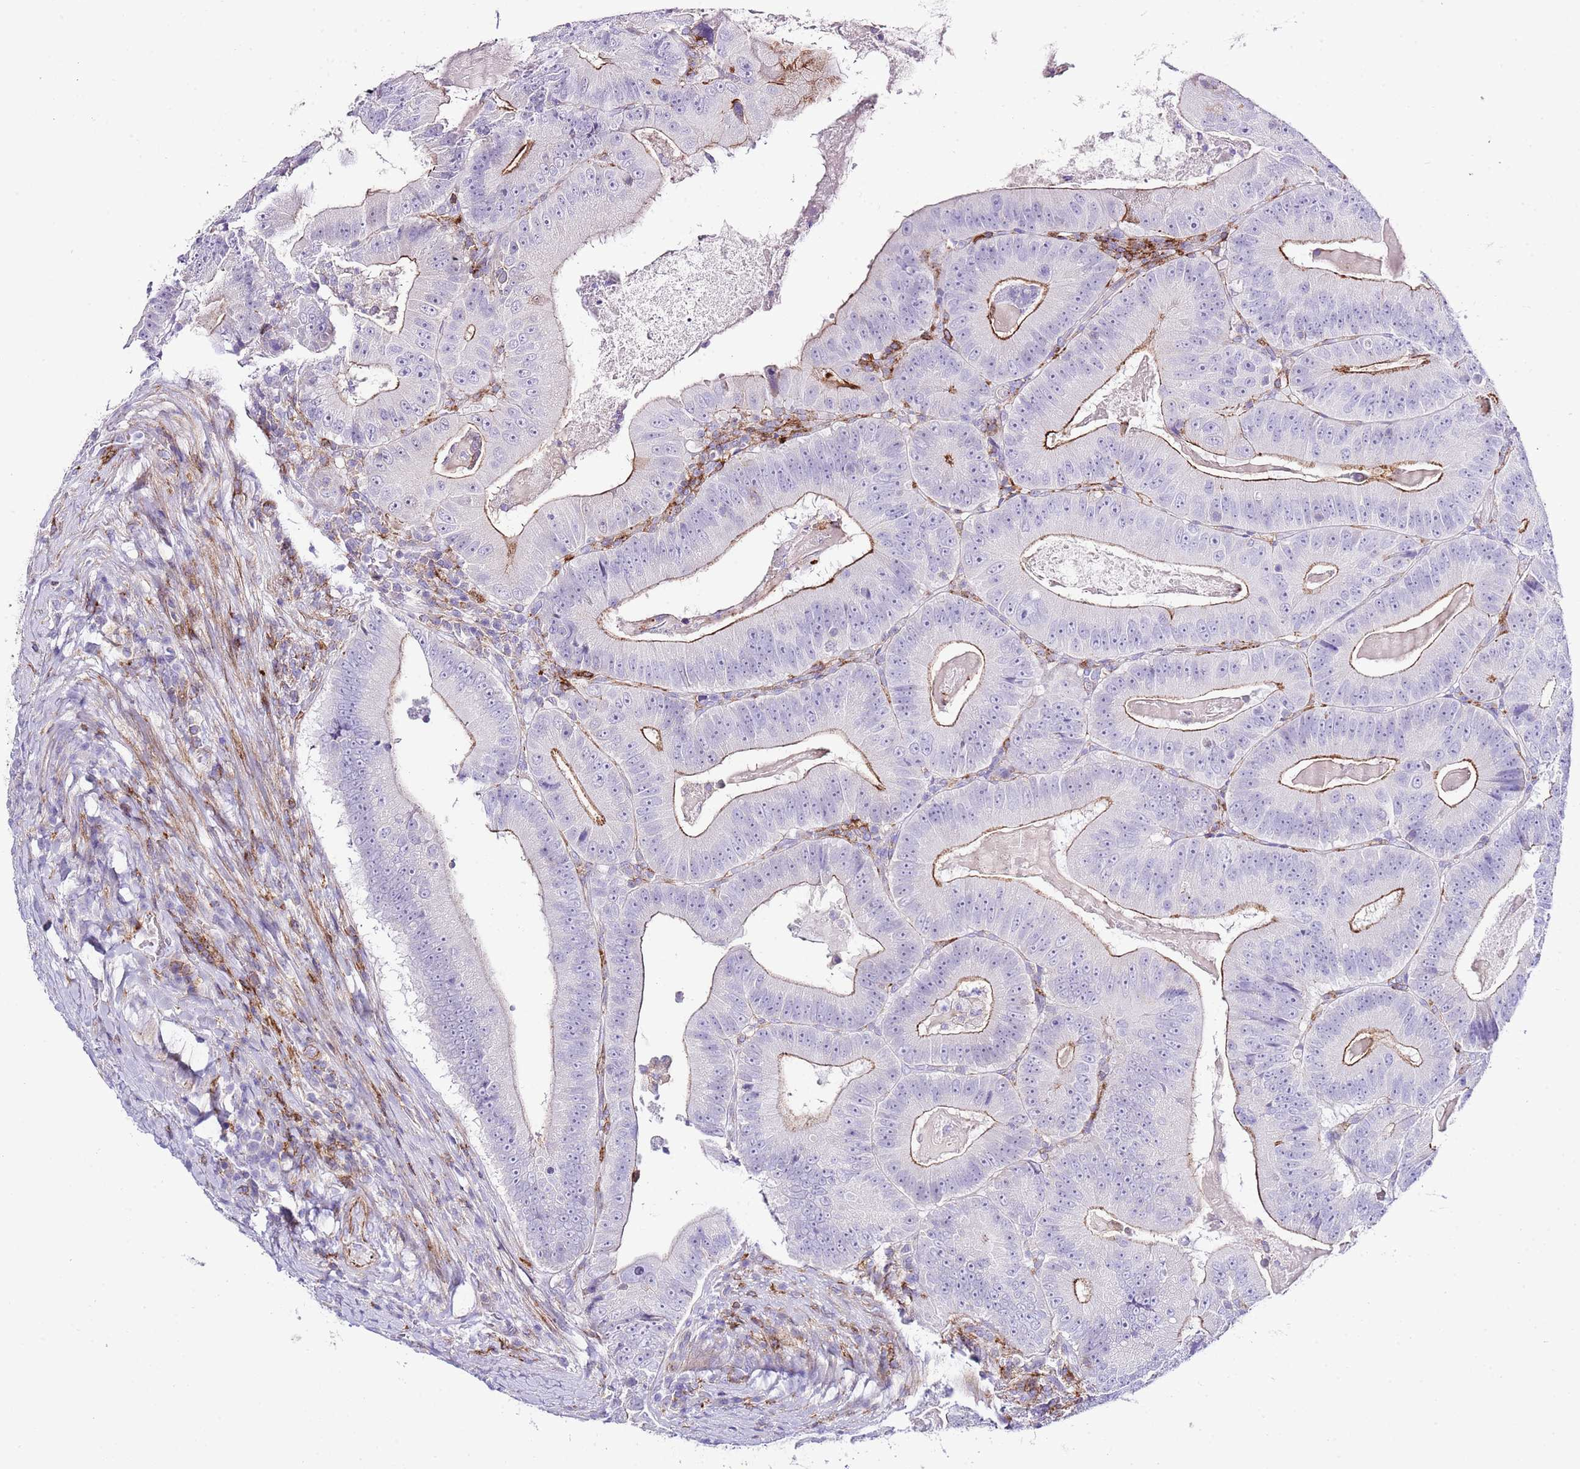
{"staining": {"intensity": "moderate", "quantity": "25%-75%", "location": "cytoplasmic/membranous"}, "tissue": "colorectal cancer", "cell_type": "Tumor cells", "image_type": "cancer", "snomed": [{"axis": "morphology", "description": "Adenocarcinoma, NOS"}, {"axis": "topography", "description": "Colon"}], "caption": "The image shows a brown stain indicating the presence of a protein in the cytoplasmic/membranous of tumor cells in colorectal adenocarcinoma.", "gene": "ALDH3A1", "patient": {"sex": "female", "age": 86}}